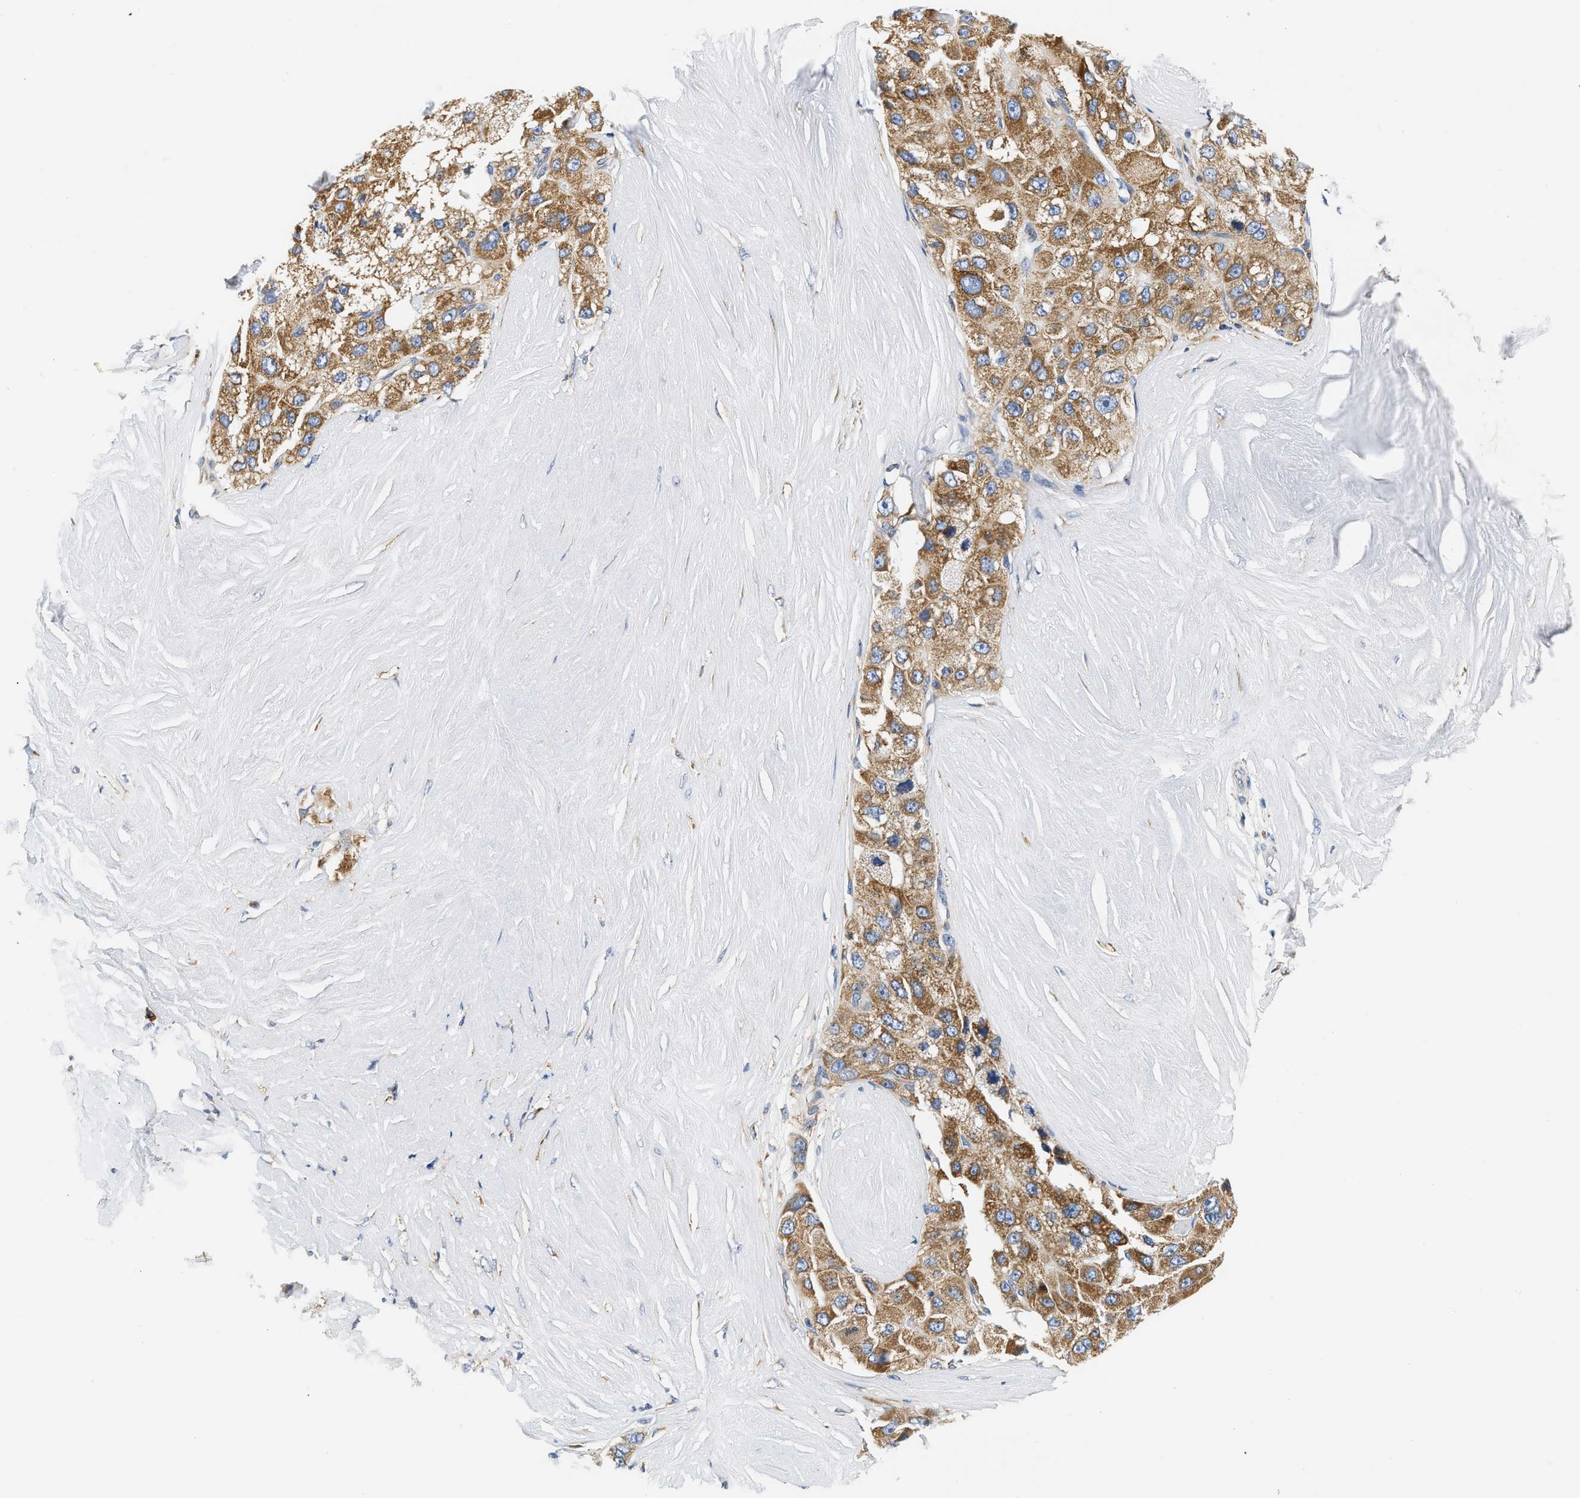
{"staining": {"intensity": "moderate", "quantity": ">75%", "location": "cytoplasmic/membranous"}, "tissue": "liver cancer", "cell_type": "Tumor cells", "image_type": "cancer", "snomed": [{"axis": "morphology", "description": "Carcinoma, Hepatocellular, NOS"}, {"axis": "topography", "description": "Liver"}], "caption": "Moderate cytoplasmic/membranous expression is seen in approximately >75% of tumor cells in hepatocellular carcinoma (liver).", "gene": "HDHD3", "patient": {"sex": "male", "age": 80}}